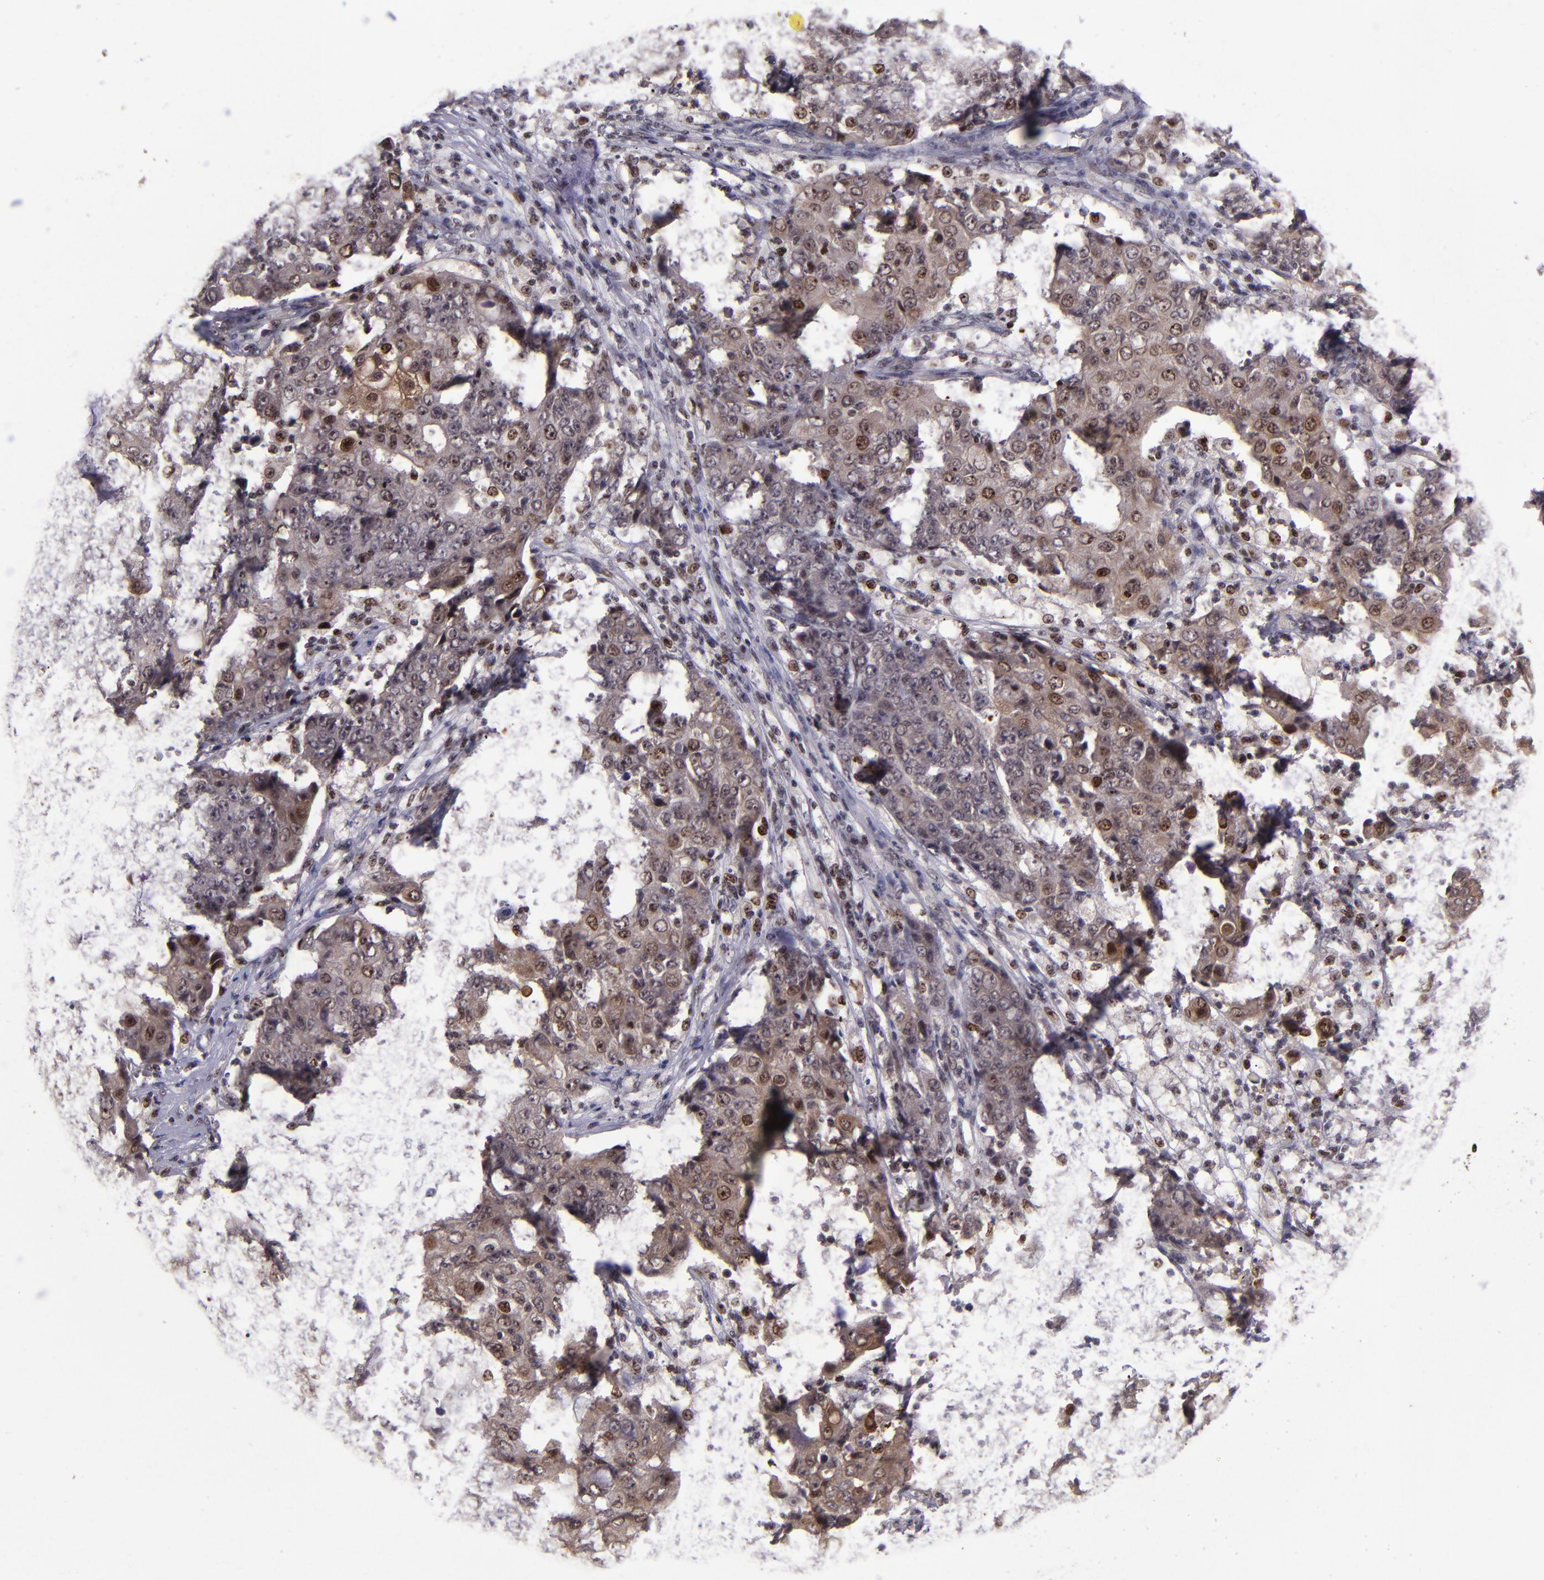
{"staining": {"intensity": "moderate", "quantity": ">75%", "location": "cytoplasmic/membranous,nuclear"}, "tissue": "ovarian cancer", "cell_type": "Tumor cells", "image_type": "cancer", "snomed": [{"axis": "morphology", "description": "Carcinoma, endometroid"}, {"axis": "topography", "description": "Ovary"}], "caption": "Ovarian cancer tissue displays moderate cytoplasmic/membranous and nuclear staining in approximately >75% of tumor cells, visualized by immunohistochemistry.", "gene": "PCNX4", "patient": {"sex": "female", "age": 42}}